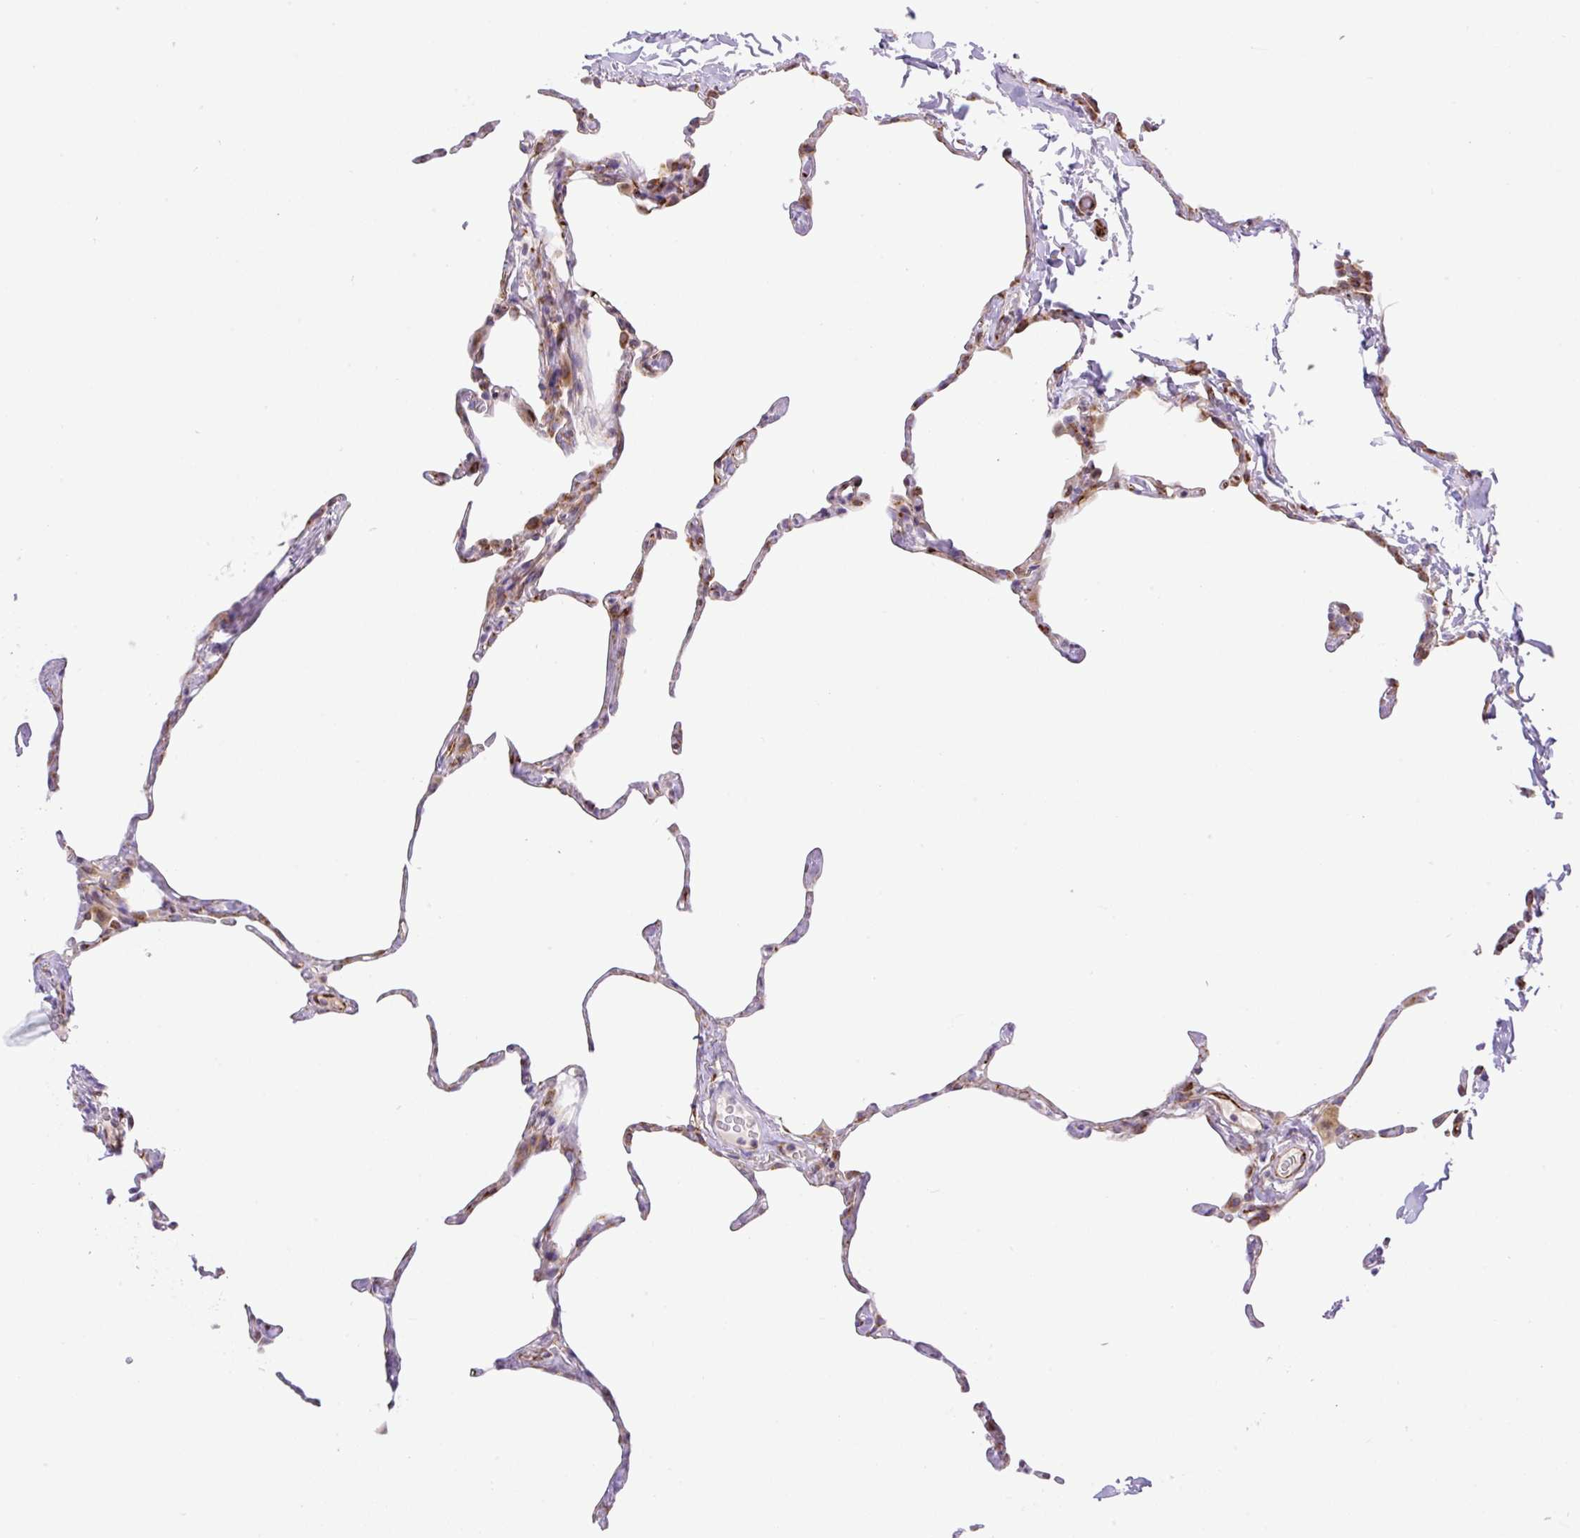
{"staining": {"intensity": "weak", "quantity": "25%-75%", "location": "cytoplasmic/membranous"}, "tissue": "lung", "cell_type": "Alveolar cells", "image_type": "normal", "snomed": [{"axis": "morphology", "description": "Normal tissue, NOS"}, {"axis": "topography", "description": "Lung"}], "caption": "DAB immunohistochemical staining of unremarkable lung displays weak cytoplasmic/membranous protein expression in approximately 25%-75% of alveolar cells.", "gene": "RAB30", "patient": {"sex": "male", "age": 65}}